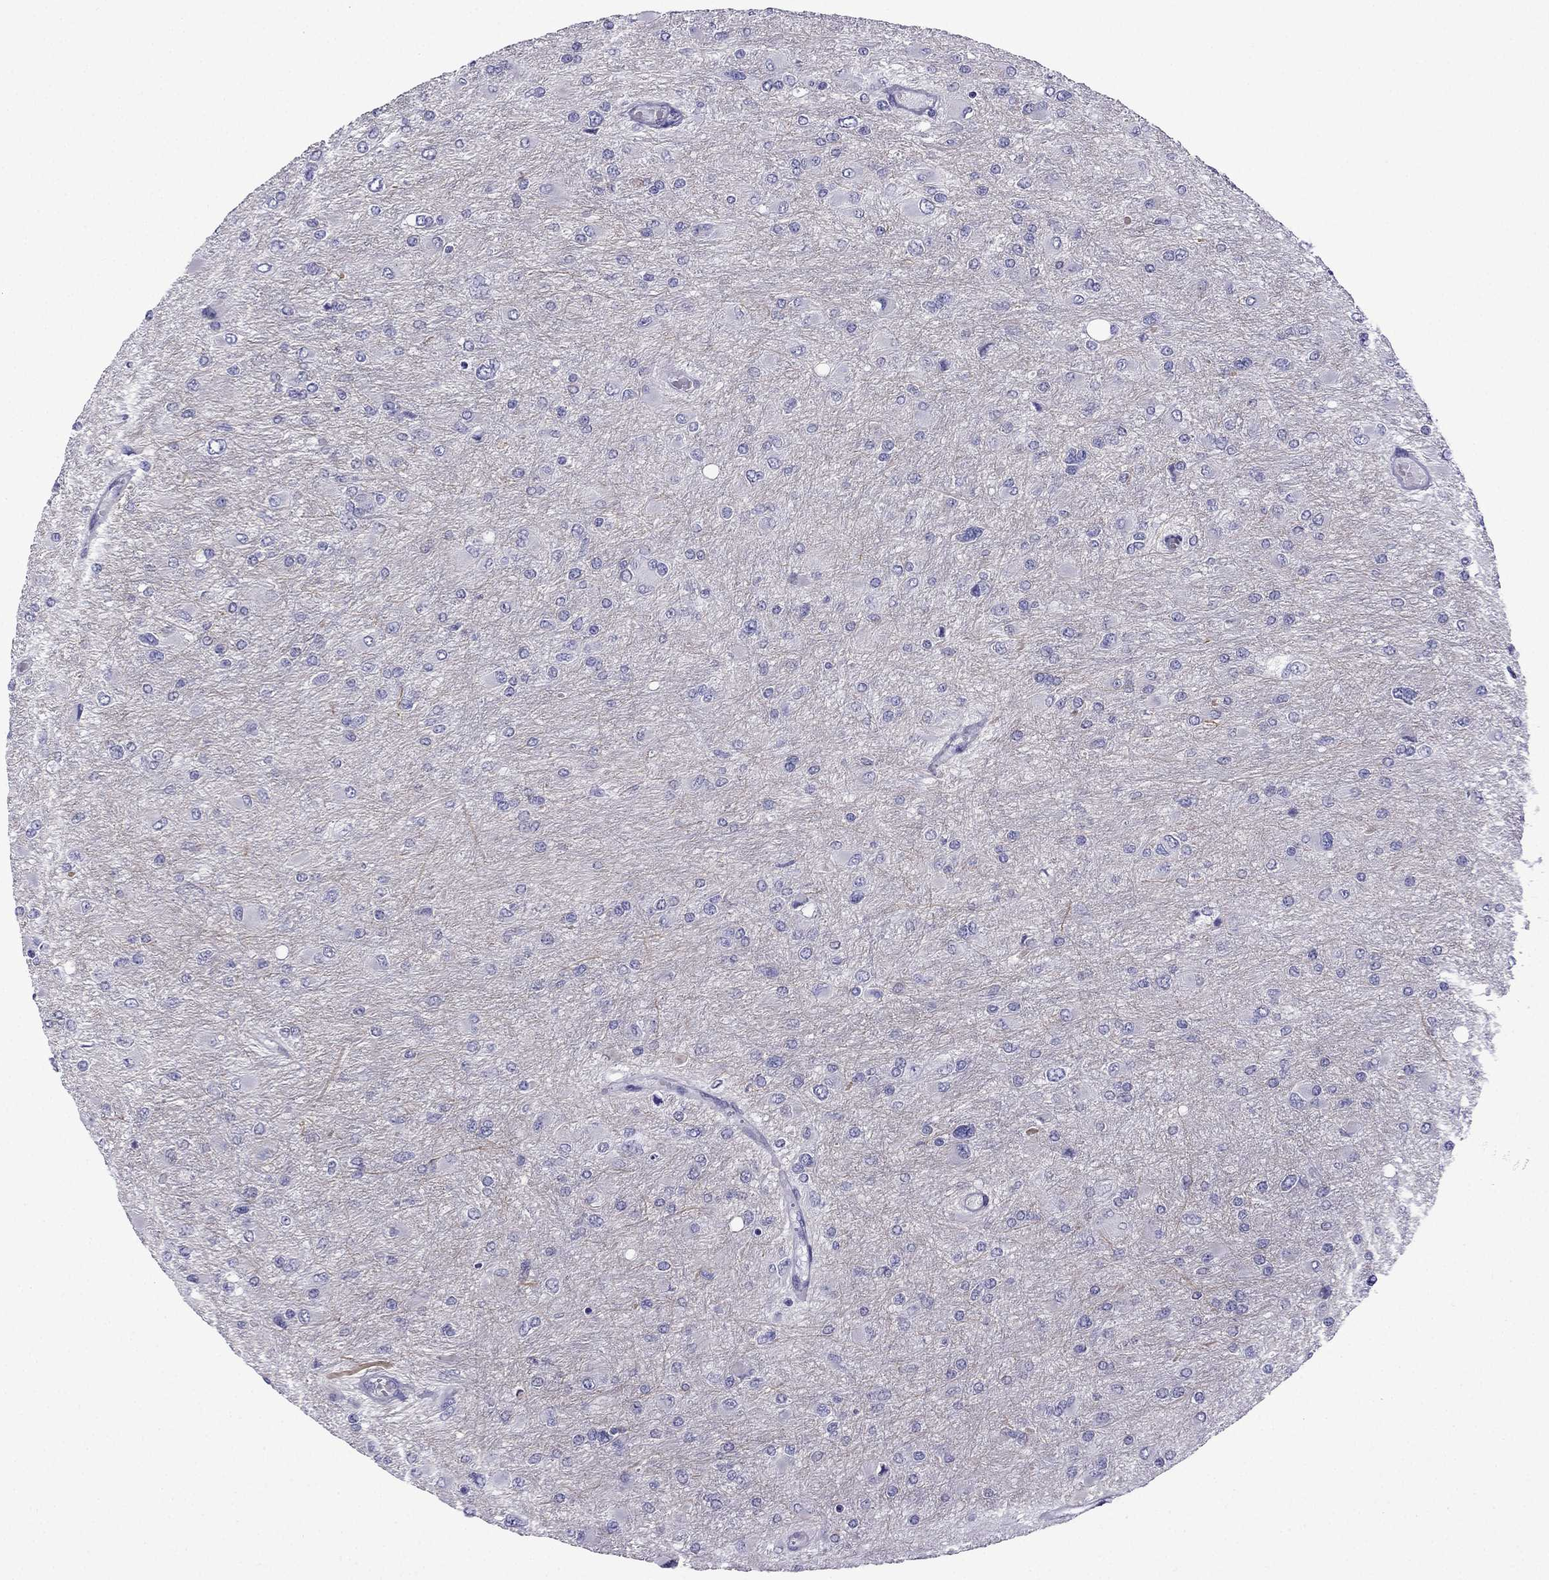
{"staining": {"intensity": "negative", "quantity": "none", "location": "none"}, "tissue": "glioma", "cell_type": "Tumor cells", "image_type": "cancer", "snomed": [{"axis": "morphology", "description": "Glioma, malignant, High grade"}, {"axis": "topography", "description": "Cerebral cortex"}], "caption": "An immunohistochemistry image of glioma is shown. There is no staining in tumor cells of glioma.", "gene": "POM121L12", "patient": {"sex": "female", "age": 36}}